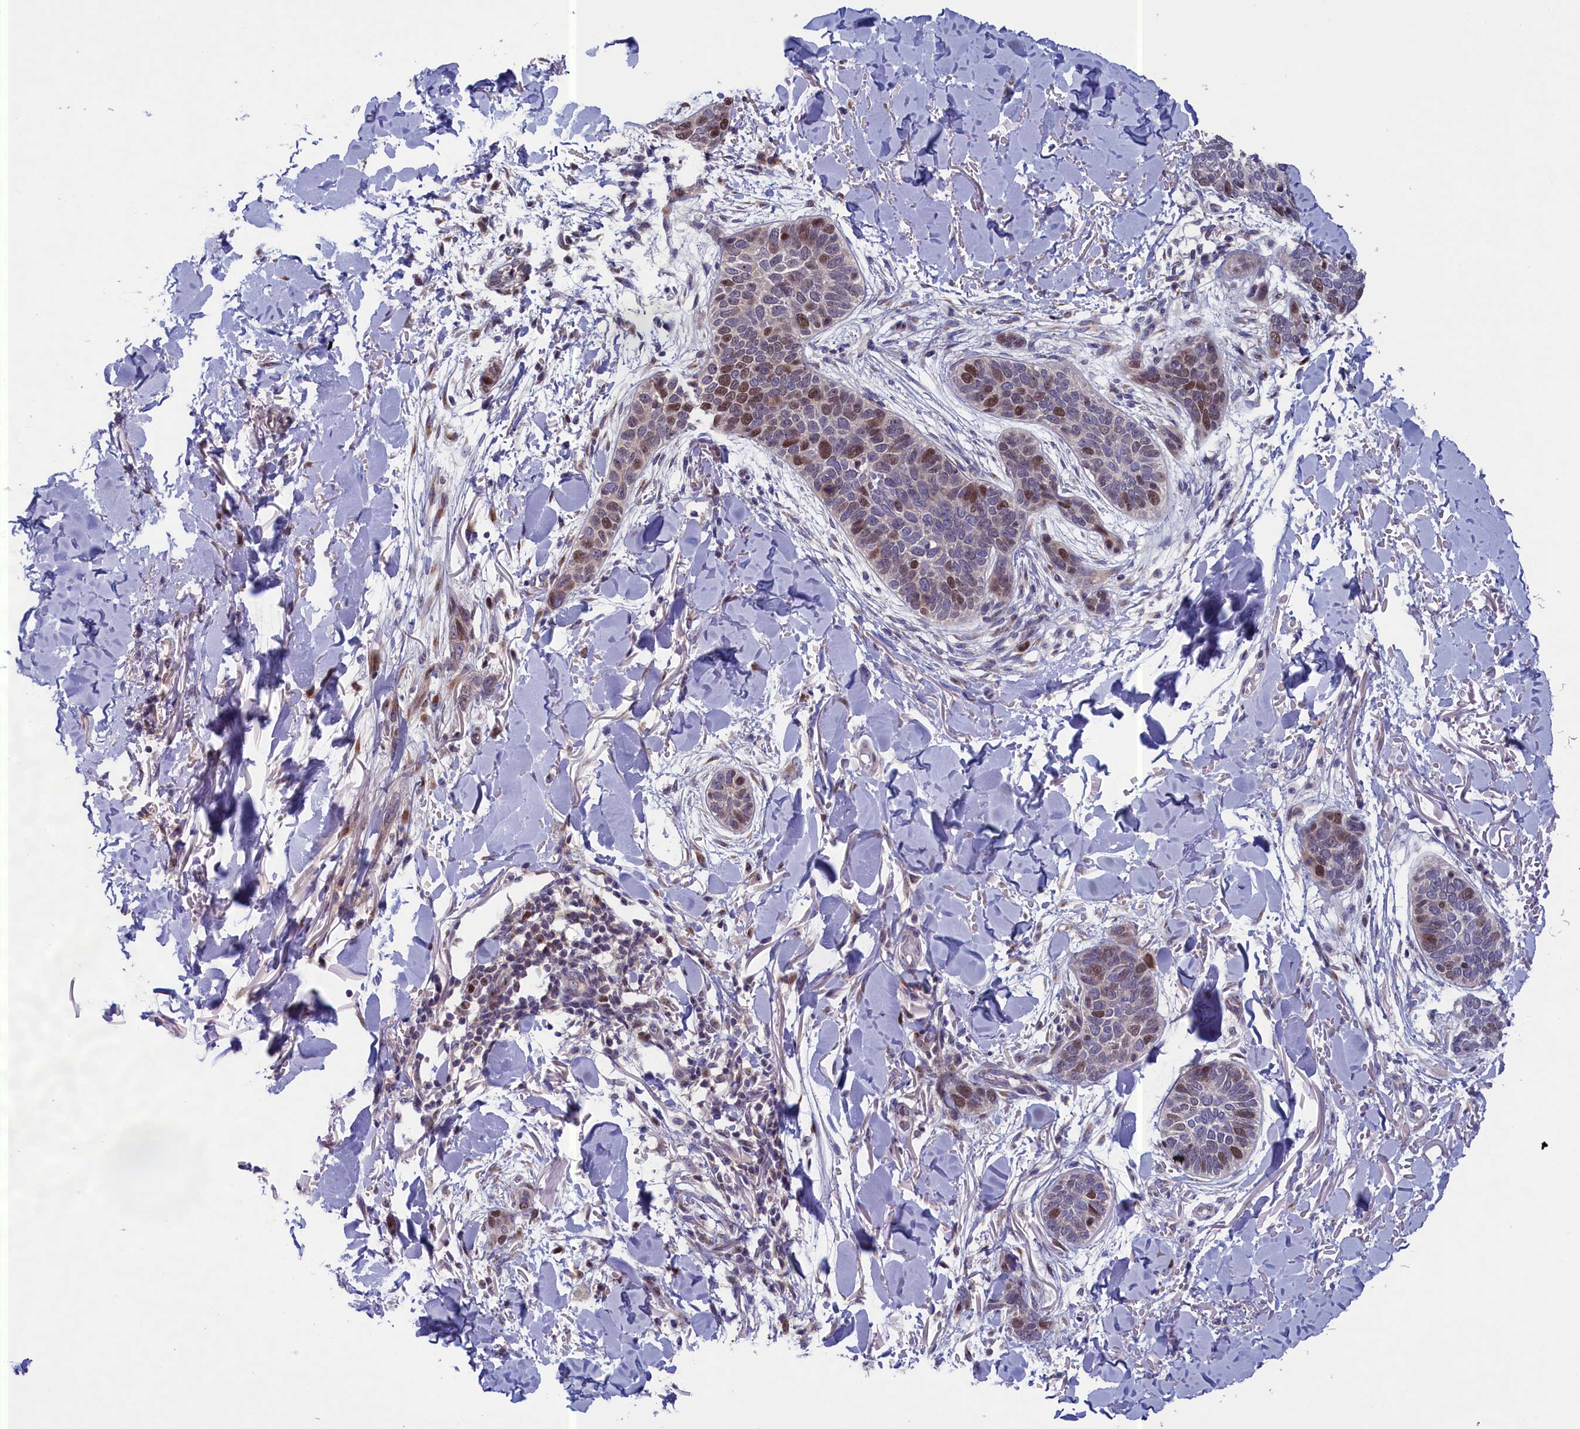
{"staining": {"intensity": "moderate", "quantity": "25%-75%", "location": "nuclear"}, "tissue": "skin cancer", "cell_type": "Tumor cells", "image_type": "cancer", "snomed": [{"axis": "morphology", "description": "Basal cell carcinoma"}, {"axis": "topography", "description": "Skin"}], "caption": "Immunohistochemistry histopathology image of skin cancer (basal cell carcinoma) stained for a protein (brown), which reveals medium levels of moderate nuclear positivity in approximately 25%-75% of tumor cells.", "gene": "LIG1", "patient": {"sex": "male", "age": 85}}